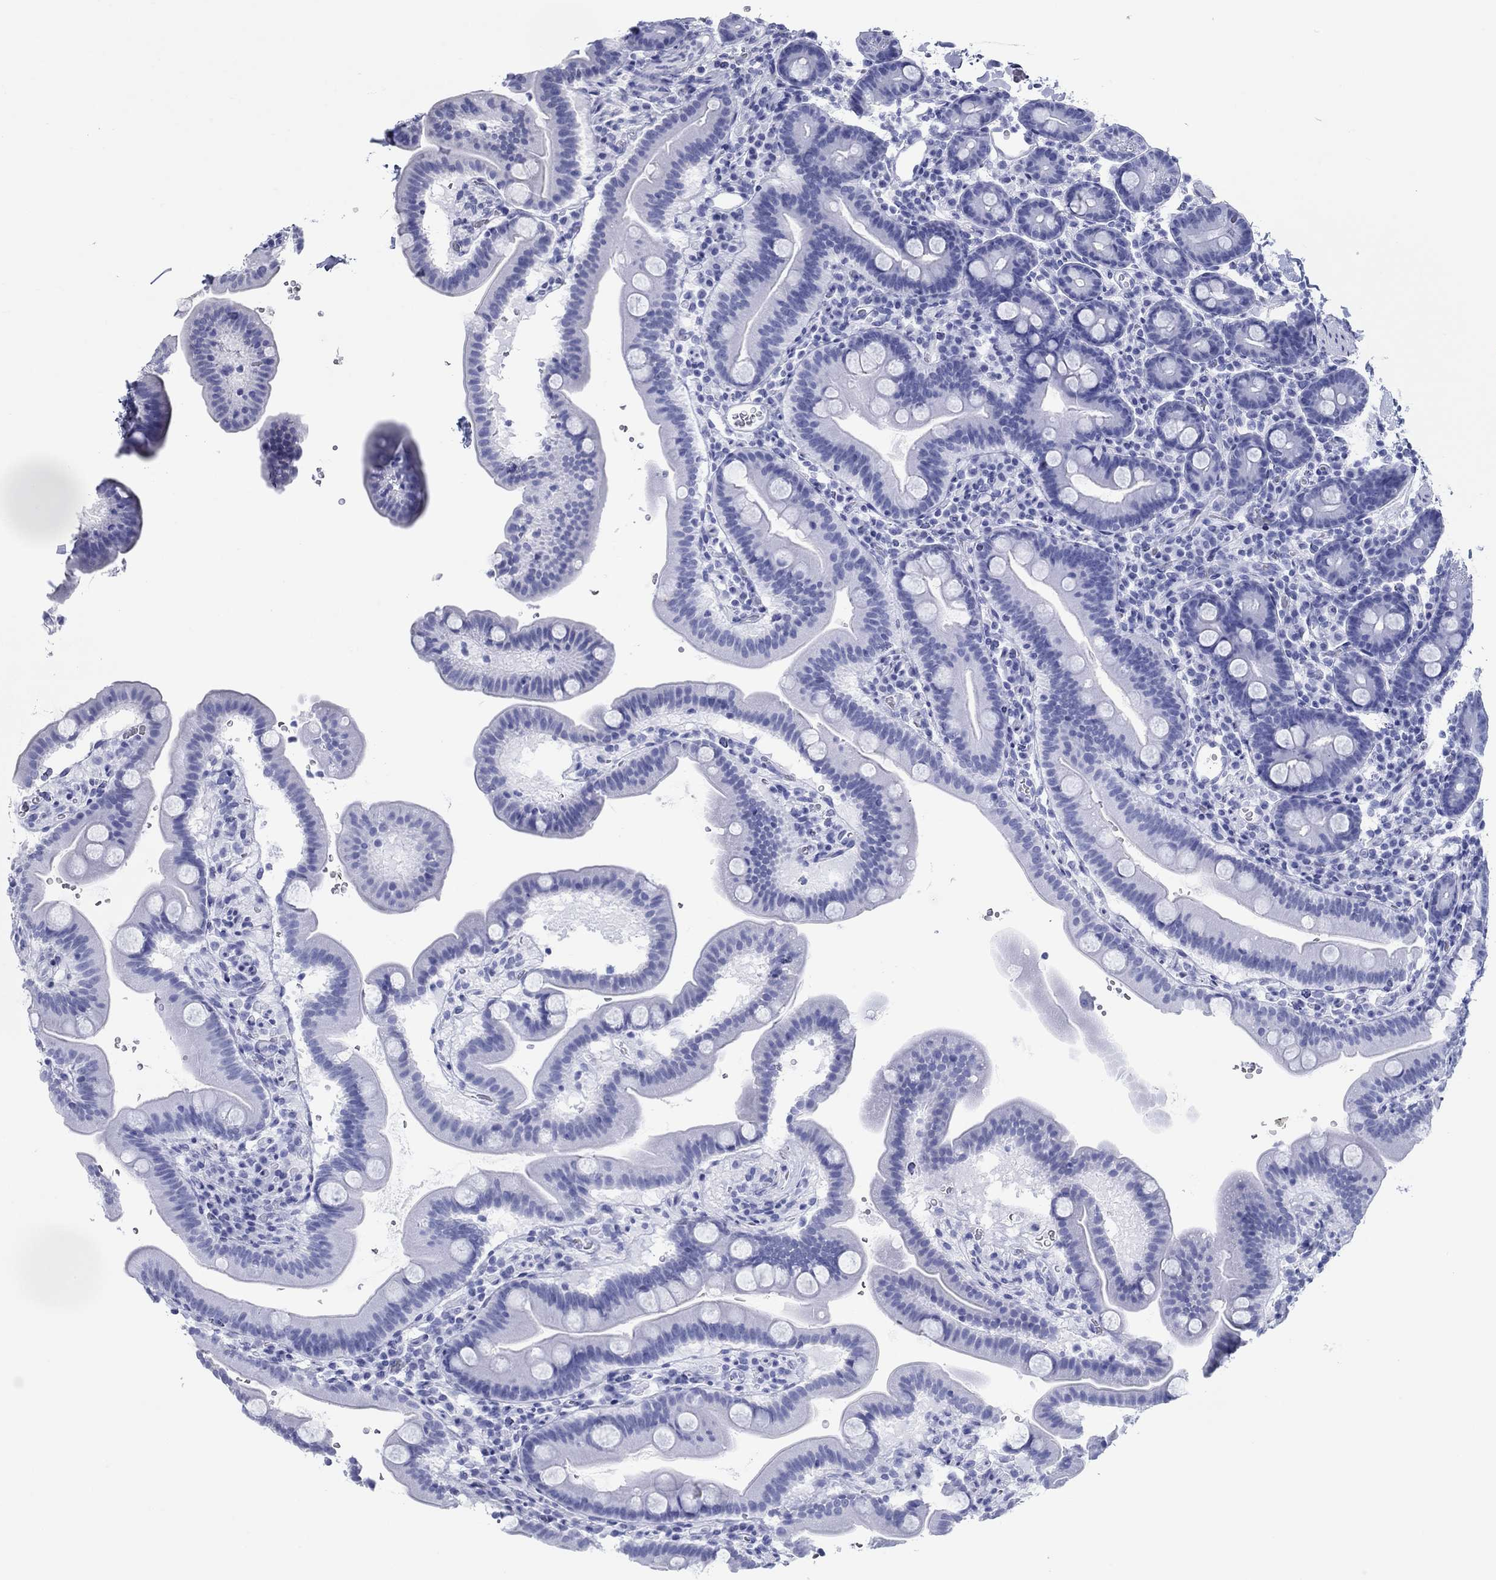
{"staining": {"intensity": "negative", "quantity": "none", "location": "none"}, "tissue": "duodenum", "cell_type": "Glandular cells", "image_type": "normal", "snomed": [{"axis": "morphology", "description": "Normal tissue, NOS"}, {"axis": "topography", "description": "Duodenum"}], "caption": "A high-resolution histopathology image shows immunohistochemistry (IHC) staining of normal duodenum, which exhibits no significant staining in glandular cells.", "gene": "ATP4A", "patient": {"sex": "male", "age": 59}}